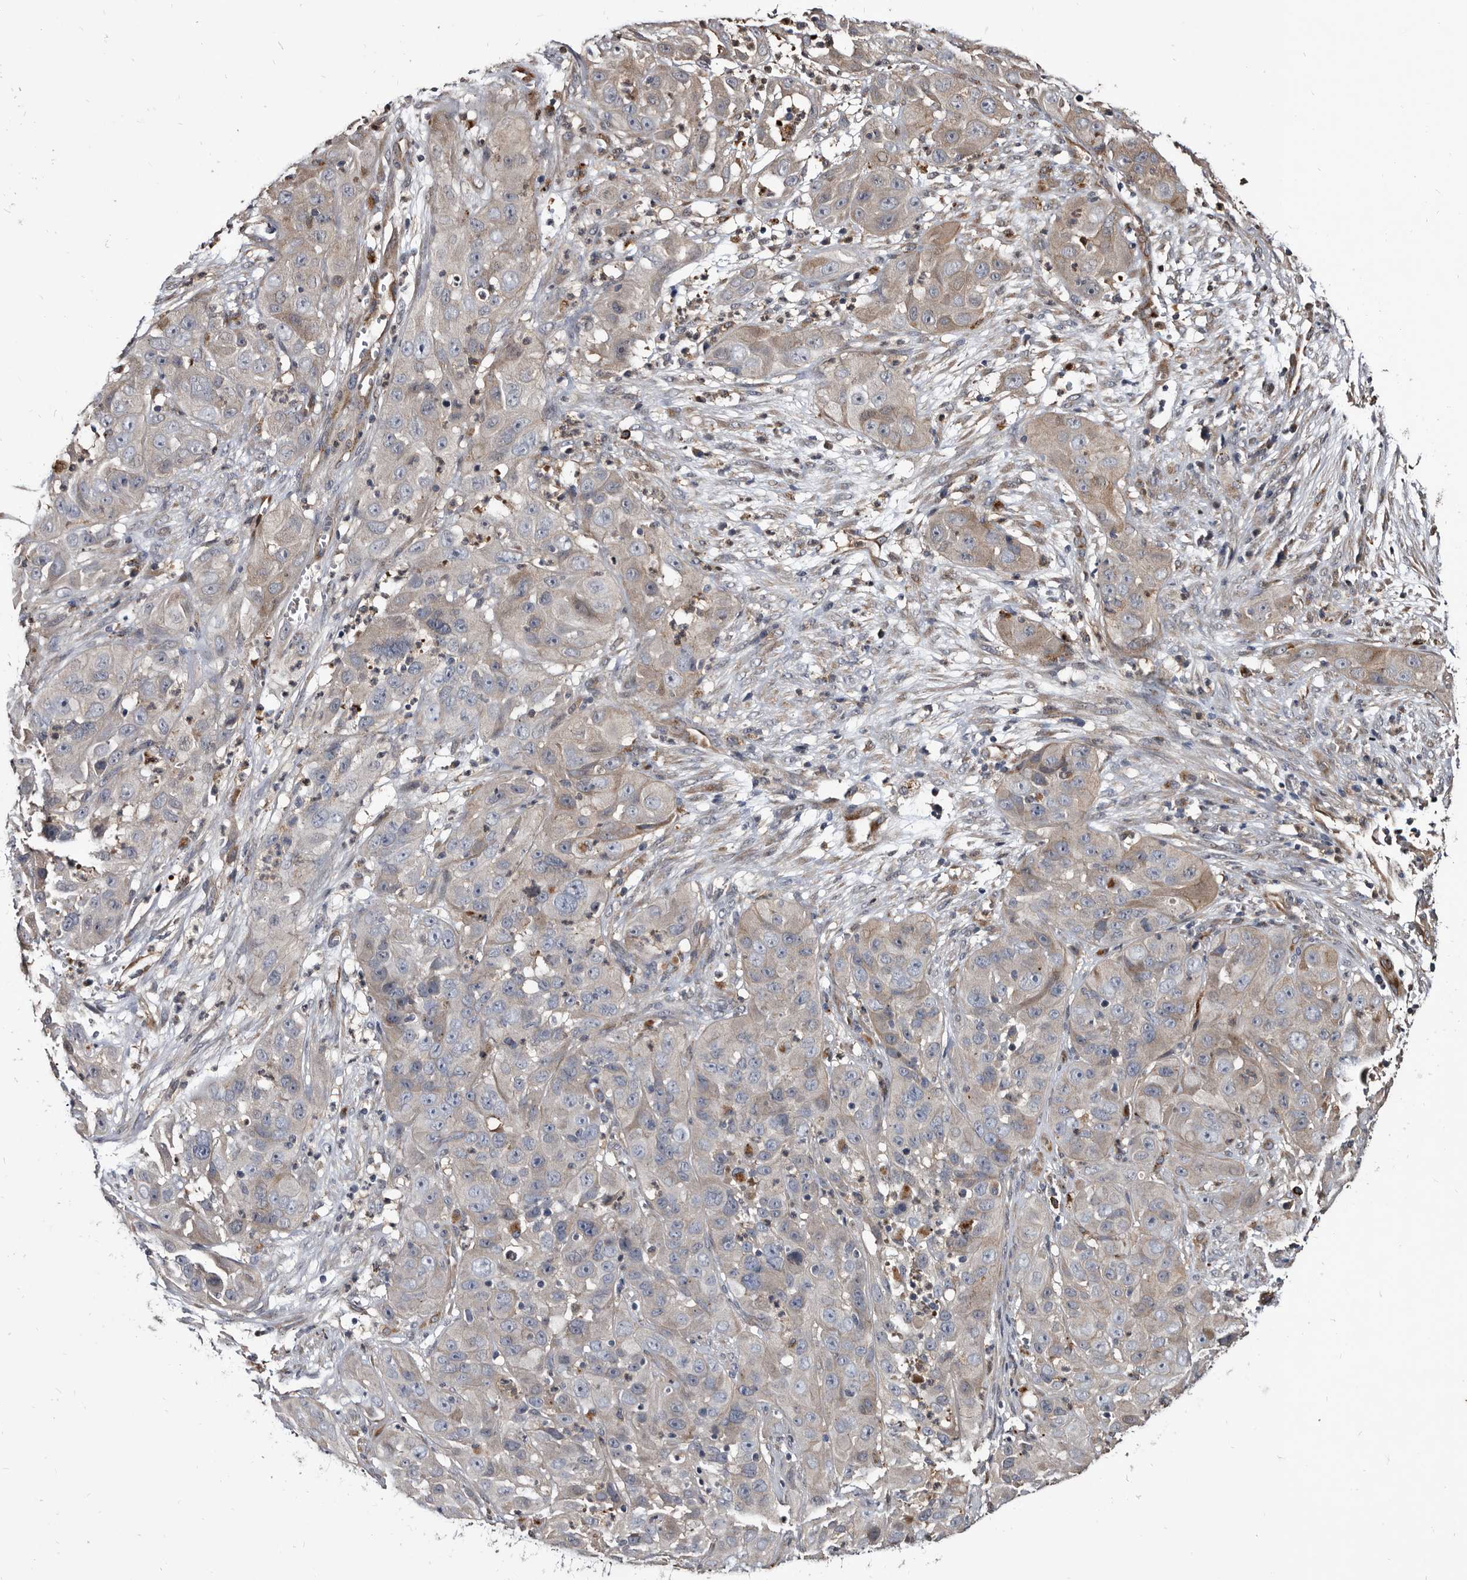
{"staining": {"intensity": "weak", "quantity": "<25%", "location": "cytoplasmic/membranous"}, "tissue": "cervical cancer", "cell_type": "Tumor cells", "image_type": "cancer", "snomed": [{"axis": "morphology", "description": "Squamous cell carcinoma, NOS"}, {"axis": "topography", "description": "Cervix"}], "caption": "The IHC histopathology image has no significant expression in tumor cells of cervical cancer tissue. (Stains: DAB (3,3'-diaminobenzidine) immunohistochemistry (IHC) with hematoxylin counter stain, Microscopy: brightfield microscopy at high magnification).", "gene": "CTSA", "patient": {"sex": "female", "age": 32}}